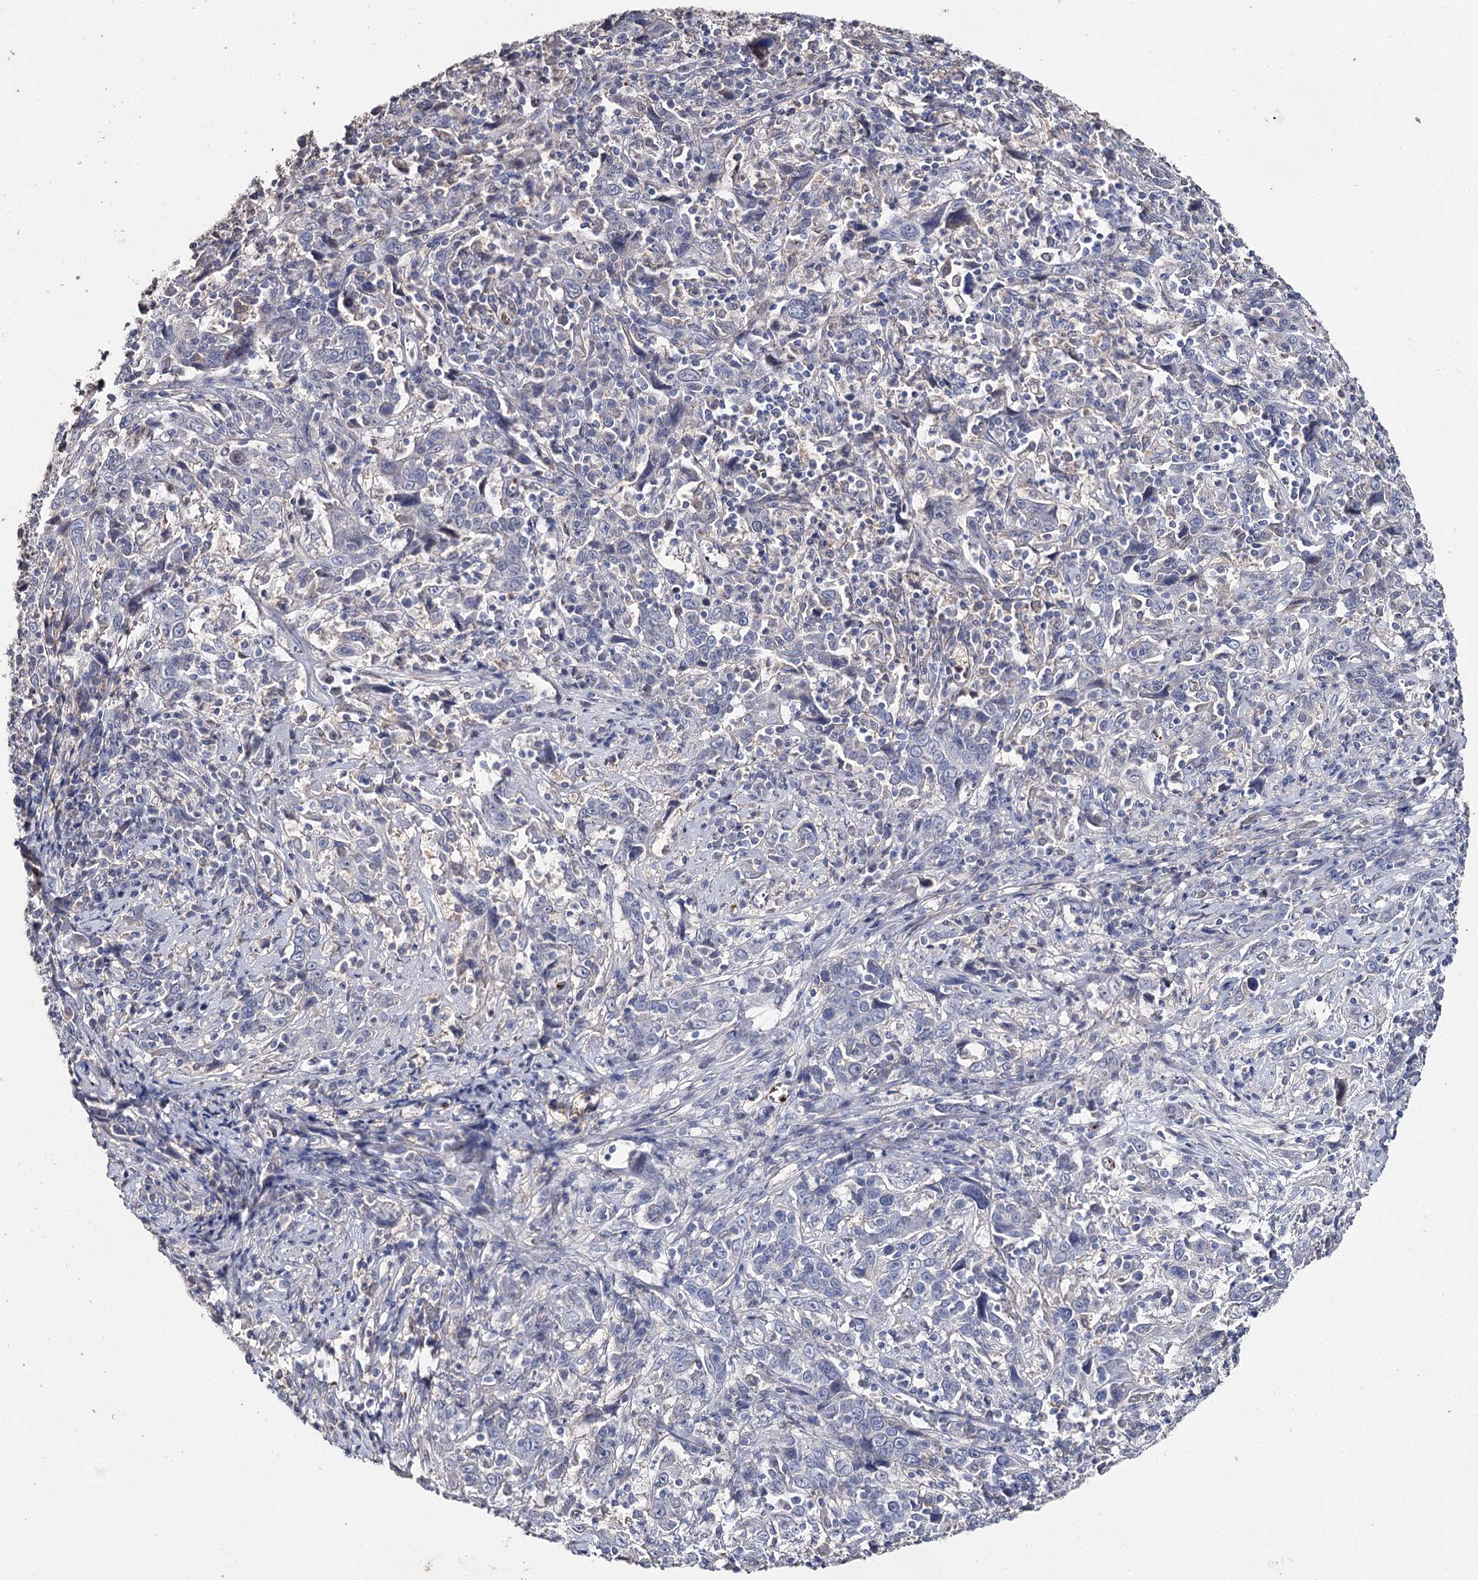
{"staining": {"intensity": "negative", "quantity": "none", "location": "none"}, "tissue": "cervical cancer", "cell_type": "Tumor cells", "image_type": "cancer", "snomed": [{"axis": "morphology", "description": "Squamous cell carcinoma, NOS"}, {"axis": "topography", "description": "Cervix"}], "caption": "There is no significant staining in tumor cells of cervical cancer (squamous cell carcinoma).", "gene": "DNAH6", "patient": {"sex": "female", "age": 46}}